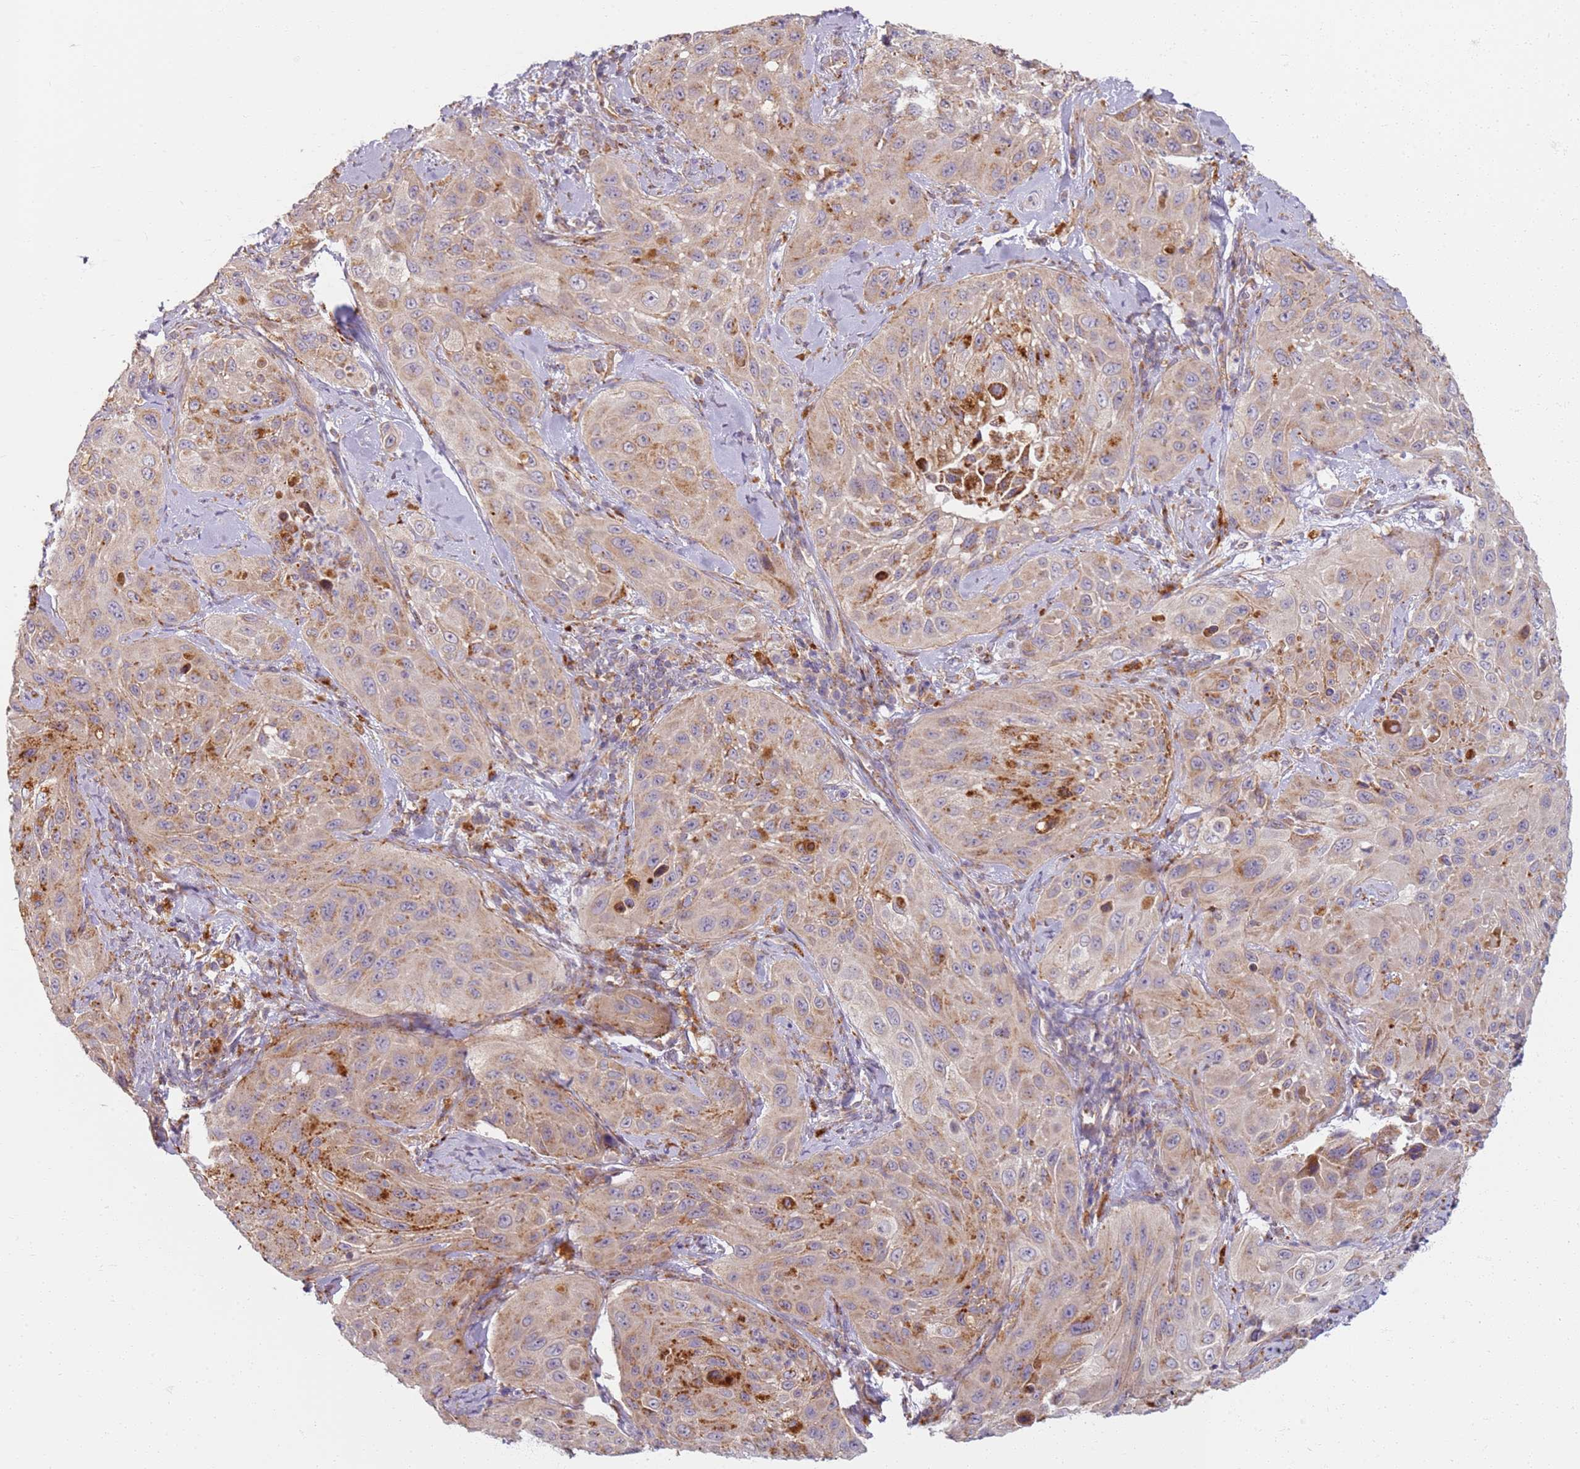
{"staining": {"intensity": "moderate", "quantity": "25%-75%", "location": "cytoplasmic/membranous"}, "tissue": "cervical cancer", "cell_type": "Tumor cells", "image_type": "cancer", "snomed": [{"axis": "morphology", "description": "Squamous cell carcinoma, NOS"}, {"axis": "topography", "description": "Cervix"}], "caption": "Squamous cell carcinoma (cervical) stained for a protein displays moderate cytoplasmic/membranous positivity in tumor cells.", "gene": "PROKR2", "patient": {"sex": "female", "age": 42}}